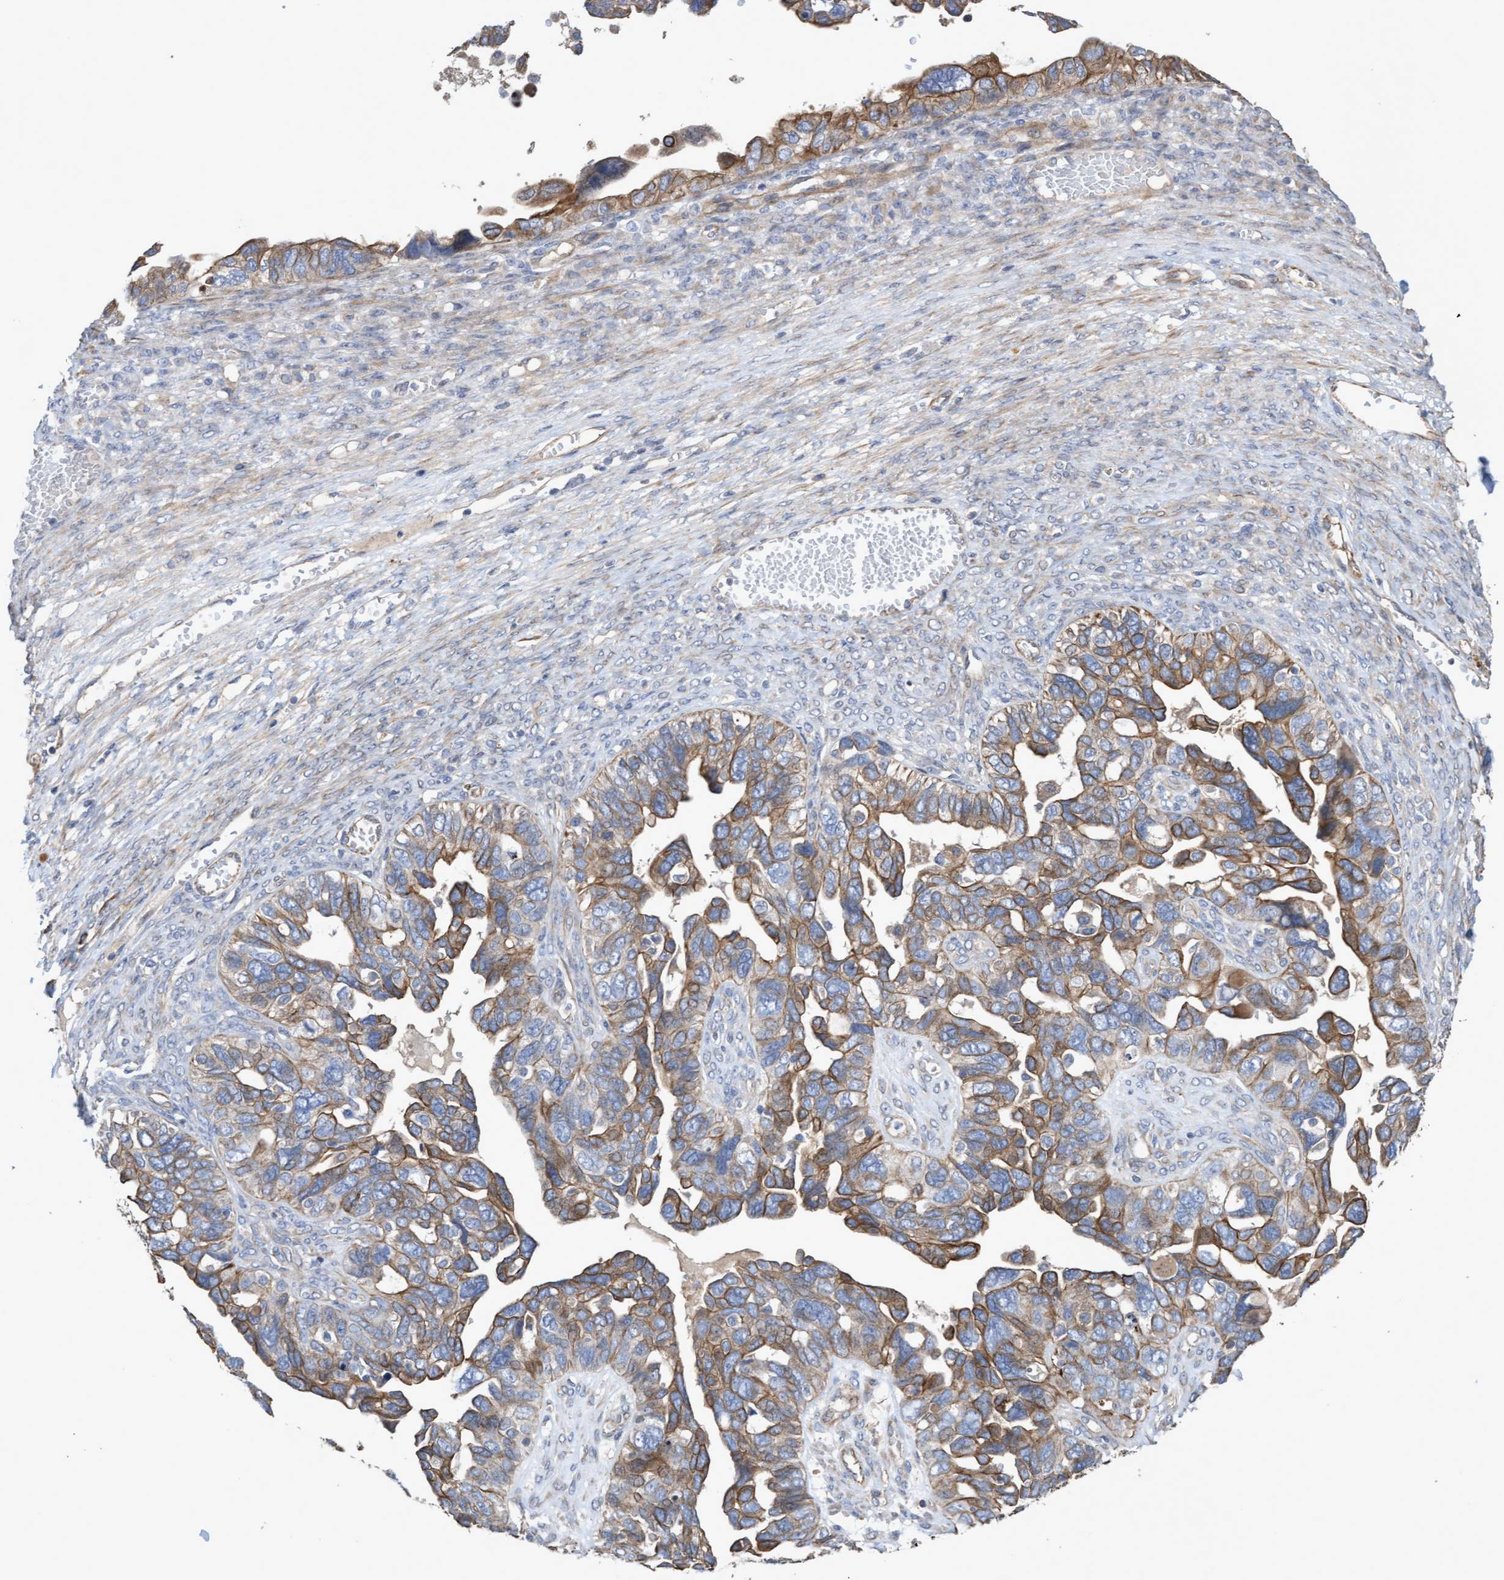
{"staining": {"intensity": "weak", "quantity": ">75%", "location": "cytoplasmic/membranous"}, "tissue": "ovarian cancer", "cell_type": "Tumor cells", "image_type": "cancer", "snomed": [{"axis": "morphology", "description": "Cystadenocarcinoma, serous, NOS"}, {"axis": "topography", "description": "Ovary"}], "caption": "A low amount of weak cytoplasmic/membranous expression is present in about >75% of tumor cells in serous cystadenocarcinoma (ovarian) tissue.", "gene": "KRT24", "patient": {"sex": "female", "age": 79}}